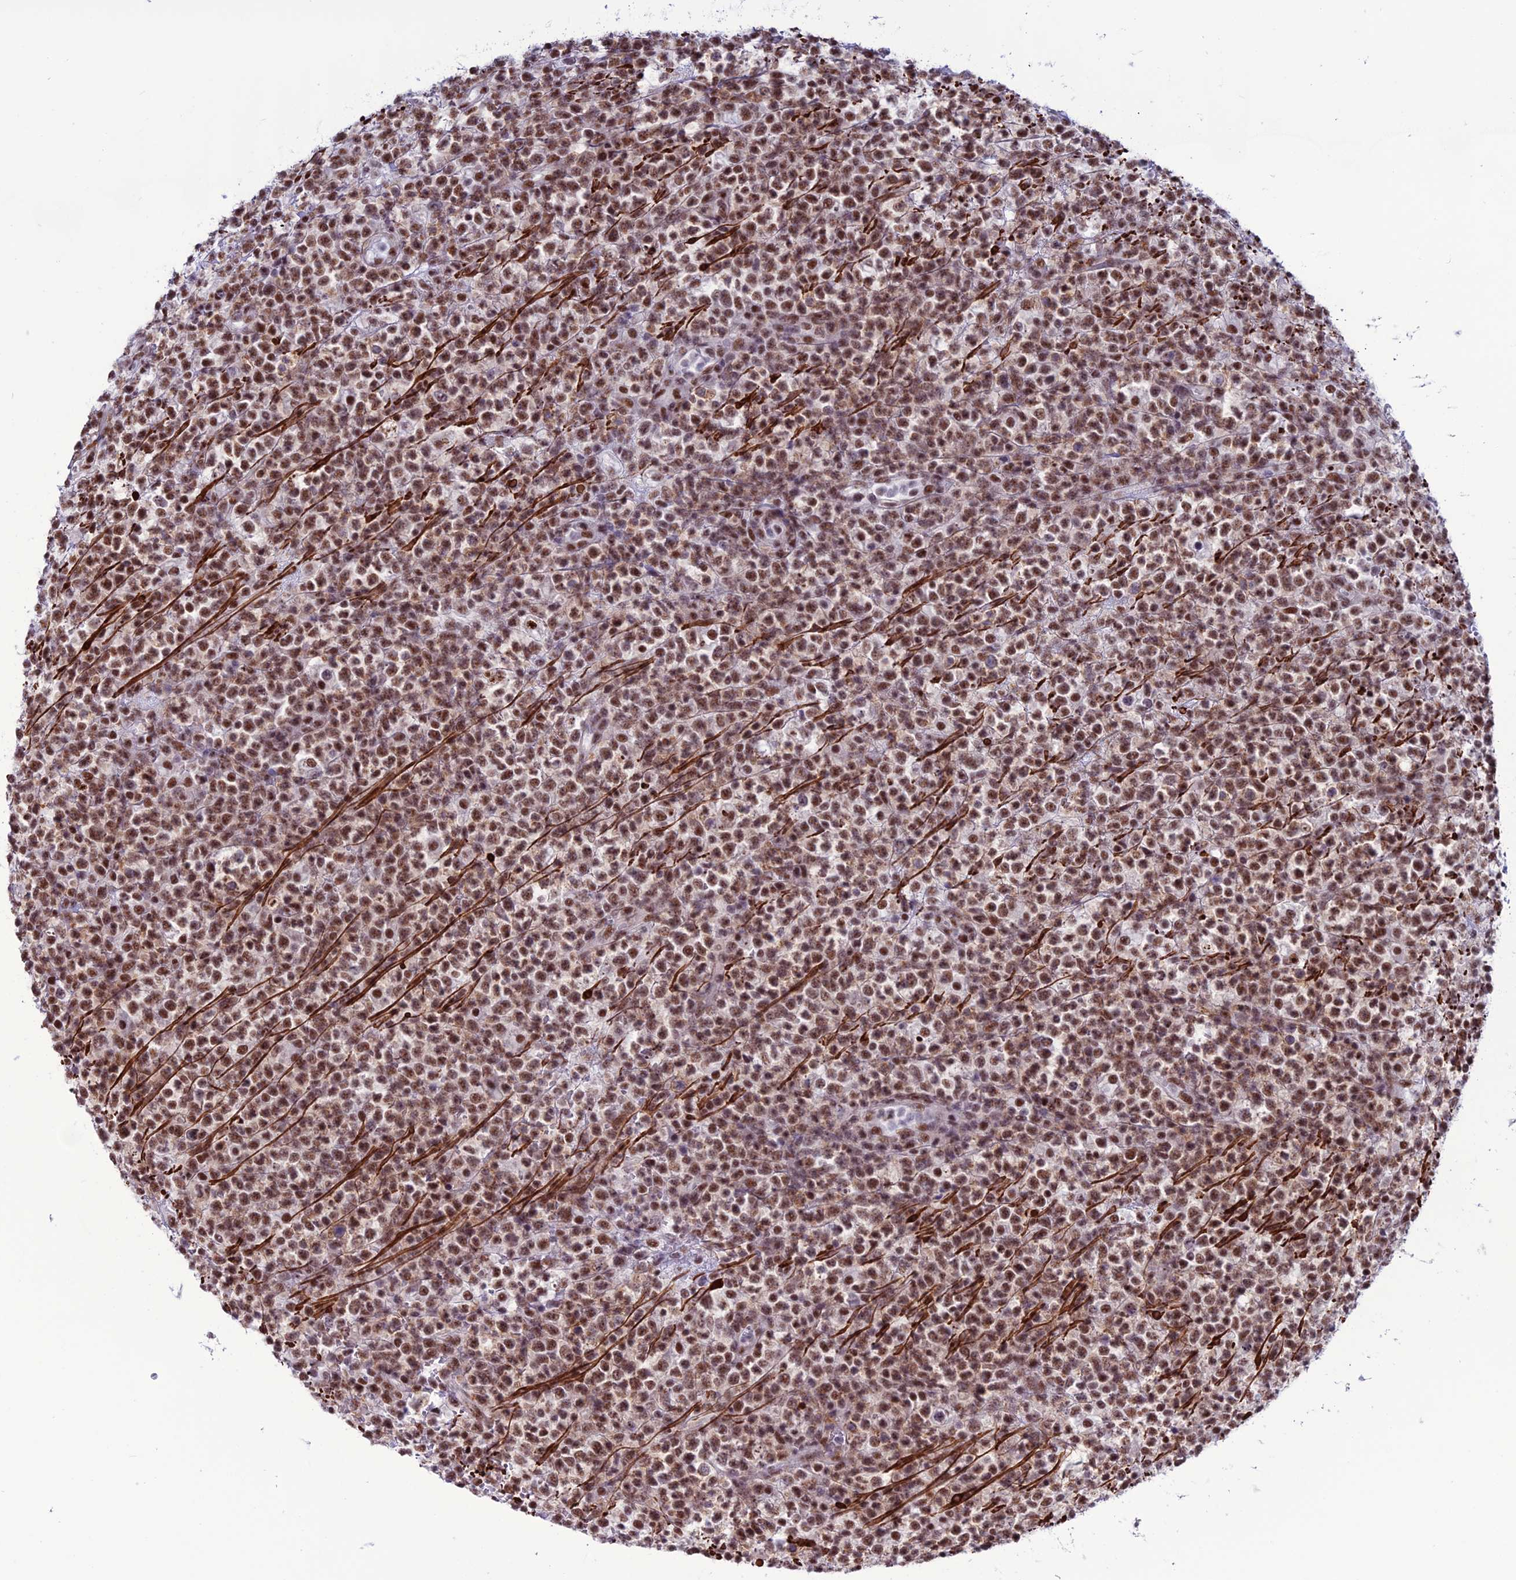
{"staining": {"intensity": "moderate", "quantity": ">75%", "location": "nuclear"}, "tissue": "lymphoma", "cell_type": "Tumor cells", "image_type": "cancer", "snomed": [{"axis": "morphology", "description": "Malignant lymphoma, non-Hodgkin's type, High grade"}, {"axis": "topography", "description": "Colon"}], "caption": "The histopathology image reveals immunohistochemical staining of high-grade malignant lymphoma, non-Hodgkin's type. There is moderate nuclear positivity is present in approximately >75% of tumor cells. The staining was performed using DAB (3,3'-diaminobenzidine) to visualize the protein expression in brown, while the nuclei were stained in blue with hematoxylin (Magnification: 20x).", "gene": "U2AF1", "patient": {"sex": "female", "age": 53}}